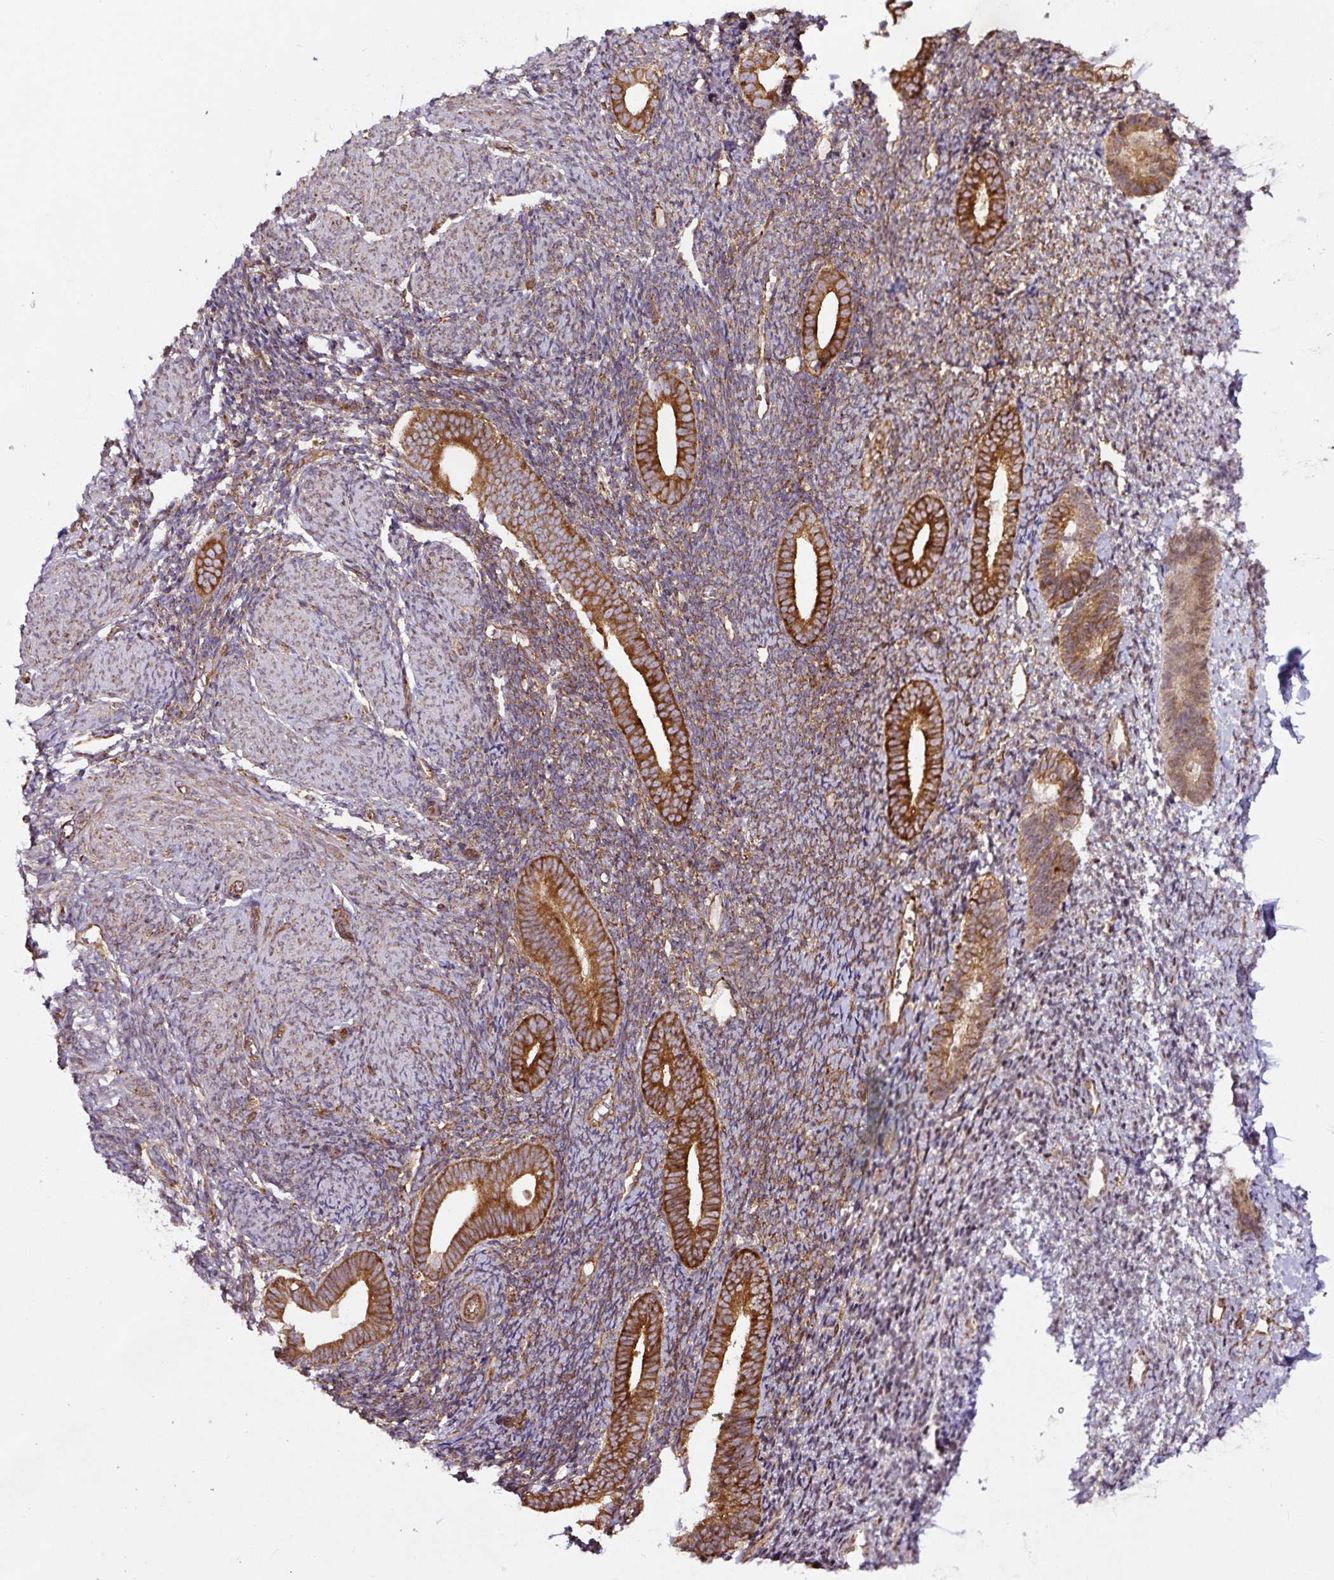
{"staining": {"intensity": "moderate", "quantity": ">75%", "location": "cytoplasmic/membranous"}, "tissue": "endometrium", "cell_type": "Cells in endometrial stroma", "image_type": "normal", "snomed": [{"axis": "morphology", "description": "Normal tissue, NOS"}, {"axis": "topography", "description": "Endometrium"}], "caption": "Brown immunohistochemical staining in normal human endometrium displays moderate cytoplasmic/membranous positivity in approximately >75% of cells in endometrial stroma.", "gene": "KDM4E", "patient": {"sex": "female", "age": 39}}